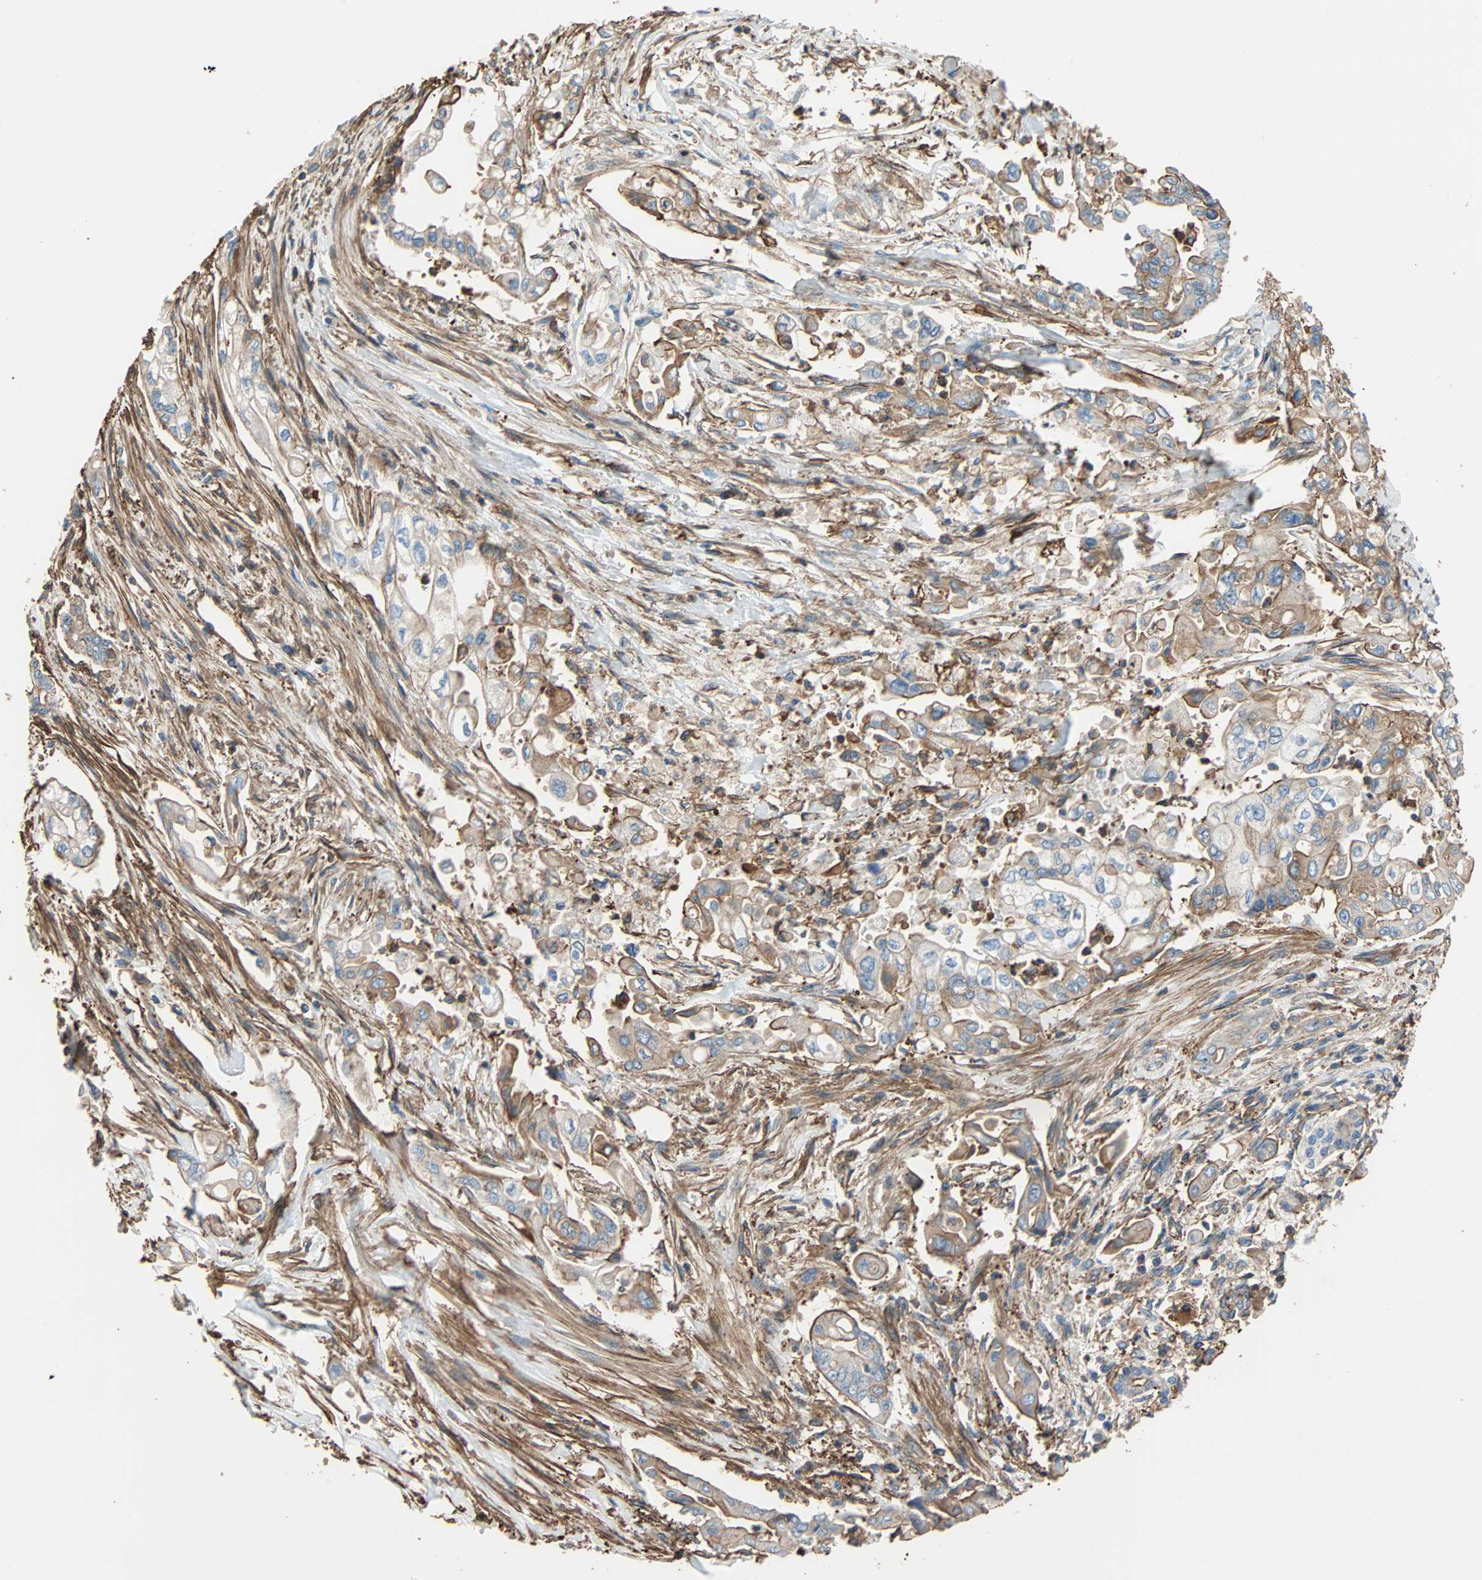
{"staining": {"intensity": "weak", "quantity": "25%-75%", "location": "cytoplasmic/membranous"}, "tissue": "pancreatic cancer", "cell_type": "Tumor cells", "image_type": "cancer", "snomed": [{"axis": "morphology", "description": "Normal tissue, NOS"}, {"axis": "topography", "description": "Pancreas"}], "caption": "IHC micrograph of human pancreatic cancer stained for a protein (brown), which shows low levels of weak cytoplasmic/membranous staining in approximately 25%-75% of tumor cells.", "gene": "GALNT10", "patient": {"sex": "male", "age": 42}}